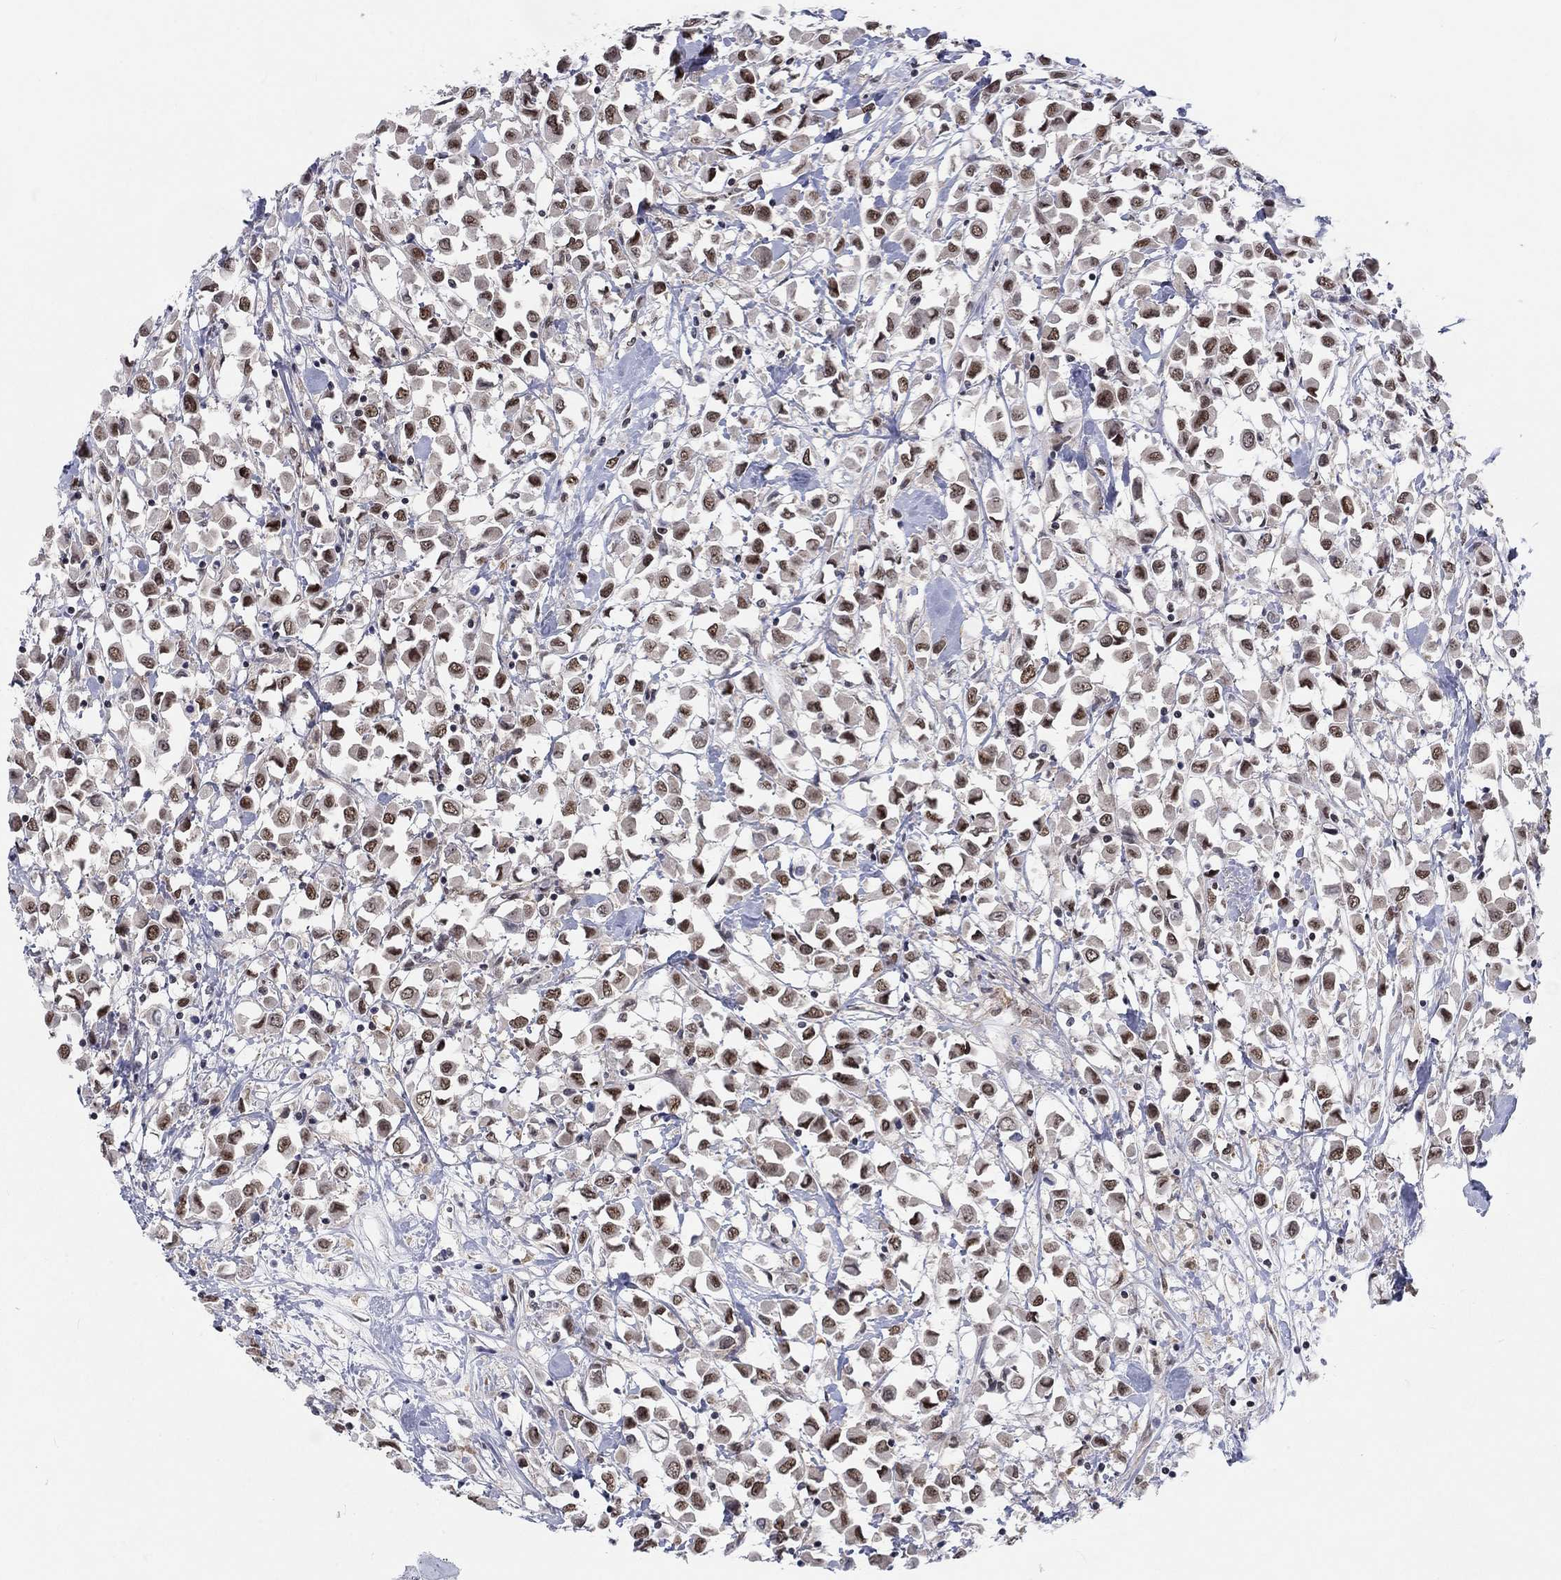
{"staining": {"intensity": "strong", "quantity": "25%-75%", "location": "nuclear"}, "tissue": "breast cancer", "cell_type": "Tumor cells", "image_type": "cancer", "snomed": [{"axis": "morphology", "description": "Duct carcinoma"}, {"axis": "topography", "description": "Breast"}], "caption": "Breast cancer (invasive ductal carcinoma) tissue displays strong nuclear staining in about 25%-75% of tumor cells", "gene": "FYTTD1", "patient": {"sex": "female", "age": 61}}